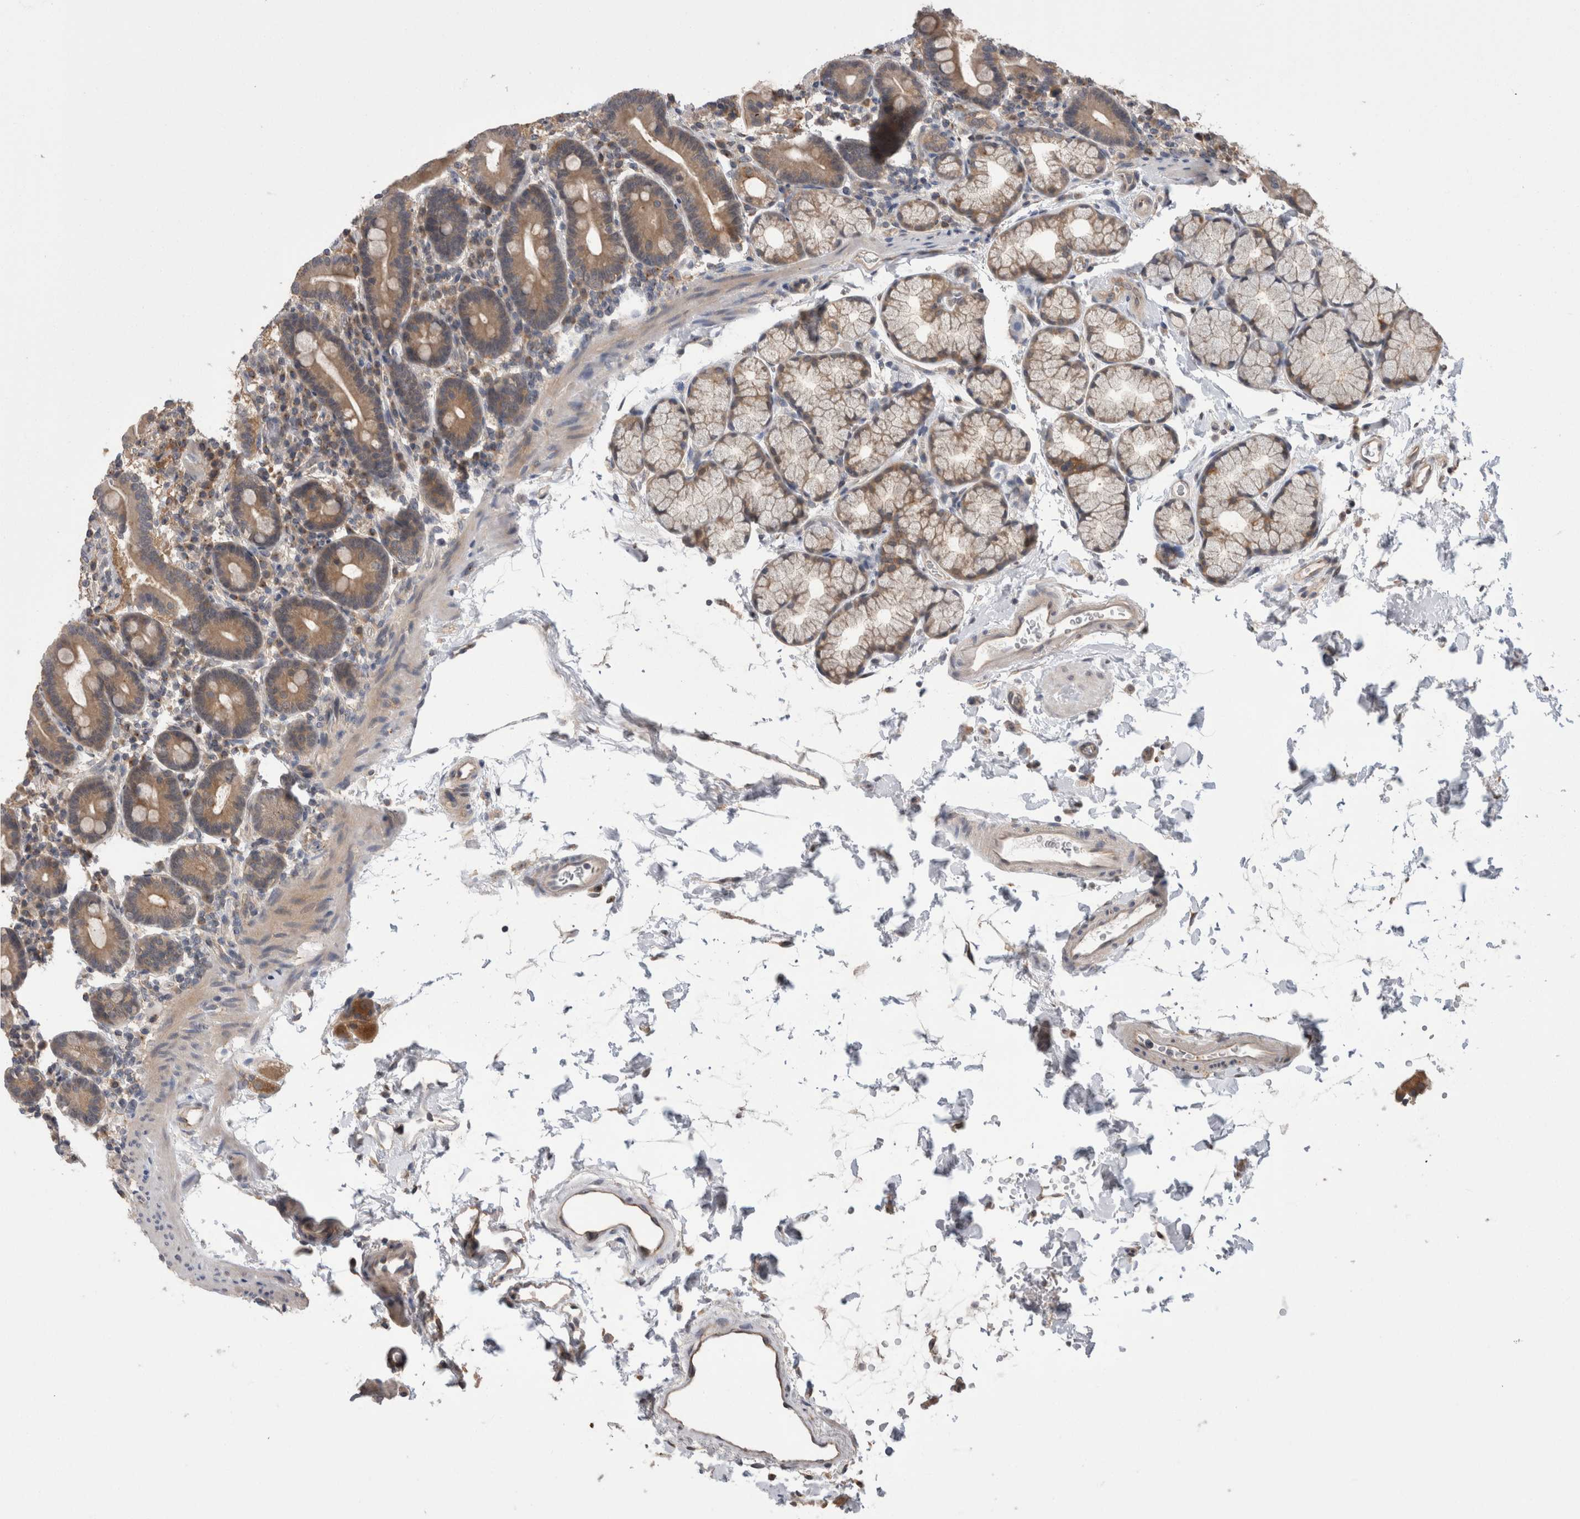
{"staining": {"intensity": "weak", "quantity": ">75%", "location": "cytoplasmic/membranous"}, "tissue": "duodenum", "cell_type": "Glandular cells", "image_type": "normal", "snomed": [{"axis": "morphology", "description": "Normal tissue, NOS"}, {"axis": "topography", "description": "Duodenum"}], "caption": "Immunohistochemistry (IHC) image of normal duodenum: duodenum stained using immunohistochemistry exhibits low levels of weak protein expression localized specifically in the cytoplasmic/membranous of glandular cells, appearing as a cytoplasmic/membranous brown color.", "gene": "DCTN6", "patient": {"sex": "male", "age": 54}}